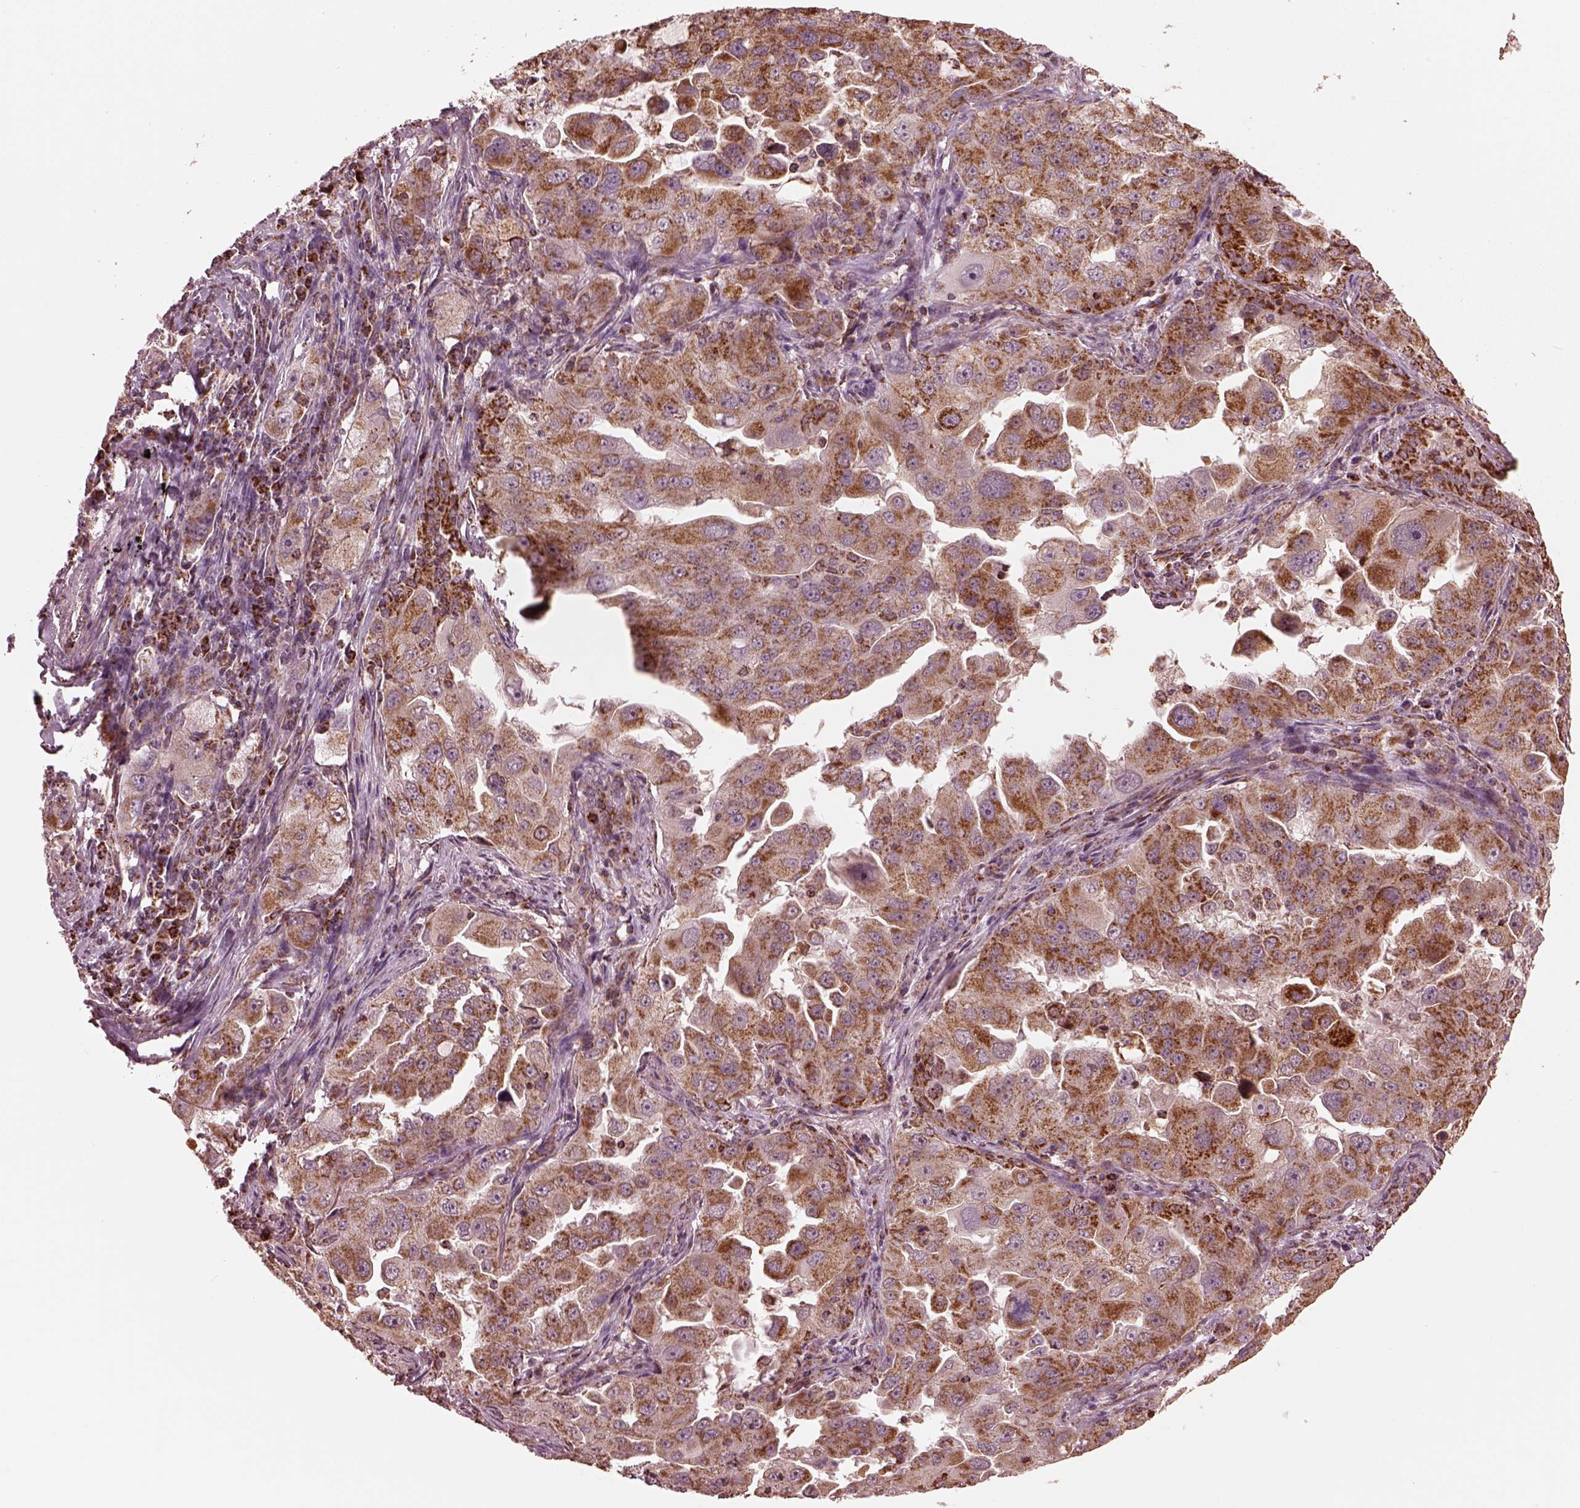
{"staining": {"intensity": "moderate", "quantity": "25%-75%", "location": "cytoplasmic/membranous"}, "tissue": "lung cancer", "cell_type": "Tumor cells", "image_type": "cancer", "snomed": [{"axis": "morphology", "description": "Adenocarcinoma, NOS"}, {"axis": "topography", "description": "Lung"}], "caption": "Lung cancer stained with immunohistochemistry shows moderate cytoplasmic/membranous expression in approximately 25%-75% of tumor cells.", "gene": "NDUFB10", "patient": {"sex": "female", "age": 61}}